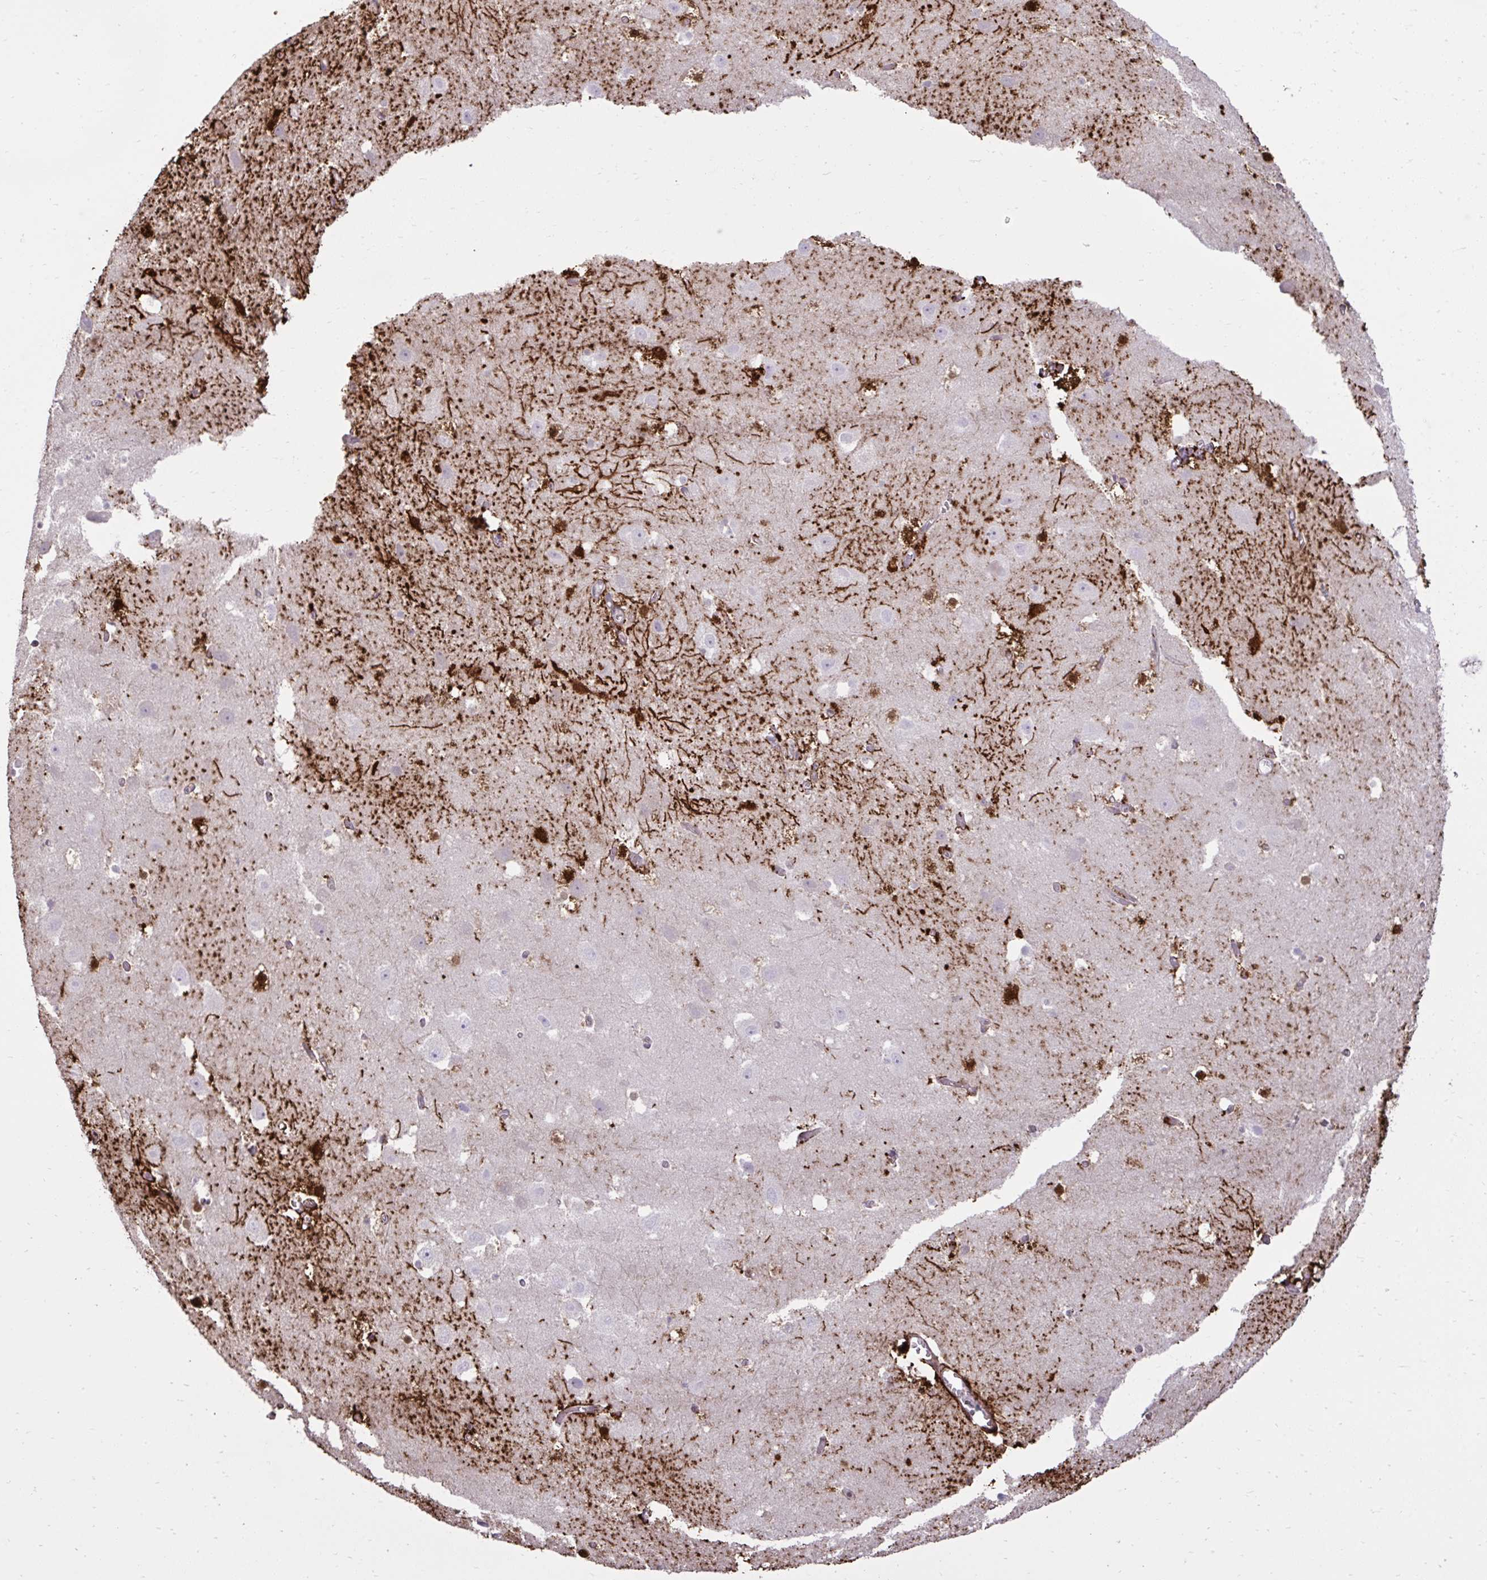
{"staining": {"intensity": "strong", "quantity": "<25%", "location": "cytoplasmic/membranous"}, "tissue": "hippocampus", "cell_type": "Glial cells", "image_type": "normal", "snomed": [{"axis": "morphology", "description": "Normal tissue, NOS"}, {"axis": "topography", "description": "Hippocampus"}], "caption": "Protein analysis of normal hippocampus exhibits strong cytoplasmic/membranous positivity in about <25% of glial cells. The protein of interest is stained brown, and the nuclei are stained in blue (DAB IHC with brightfield microscopy, high magnification).", "gene": "CYP20A1", "patient": {"sex": "female", "age": 52}}